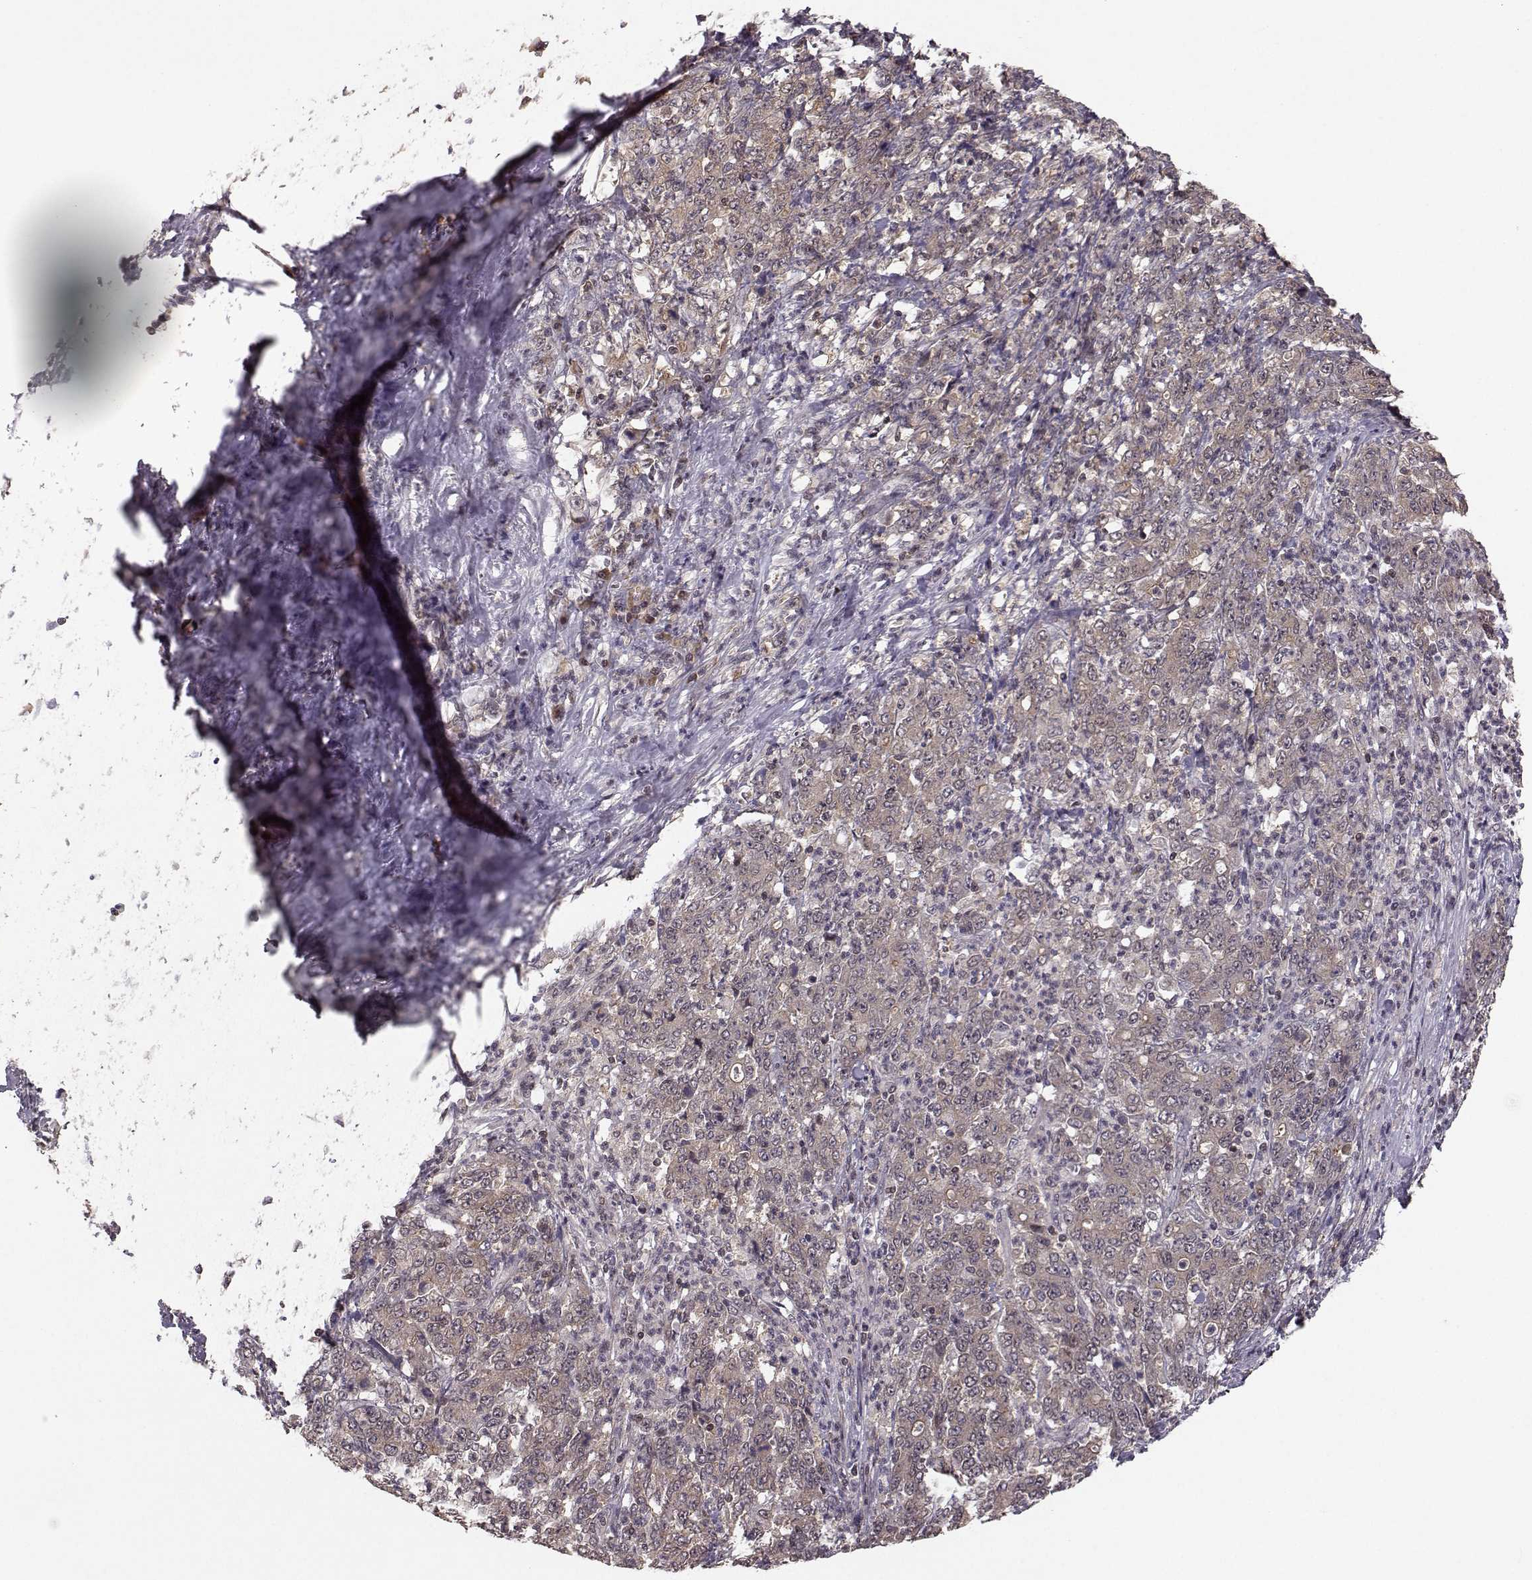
{"staining": {"intensity": "weak", "quantity": ">75%", "location": "cytoplasmic/membranous"}, "tissue": "stomach cancer", "cell_type": "Tumor cells", "image_type": "cancer", "snomed": [{"axis": "morphology", "description": "Adenocarcinoma, NOS"}, {"axis": "topography", "description": "Stomach, lower"}], "caption": "High-power microscopy captured an IHC histopathology image of stomach adenocarcinoma, revealing weak cytoplasmic/membranous expression in approximately >75% of tumor cells. Nuclei are stained in blue.", "gene": "PLEKHG3", "patient": {"sex": "female", "age": 71}}